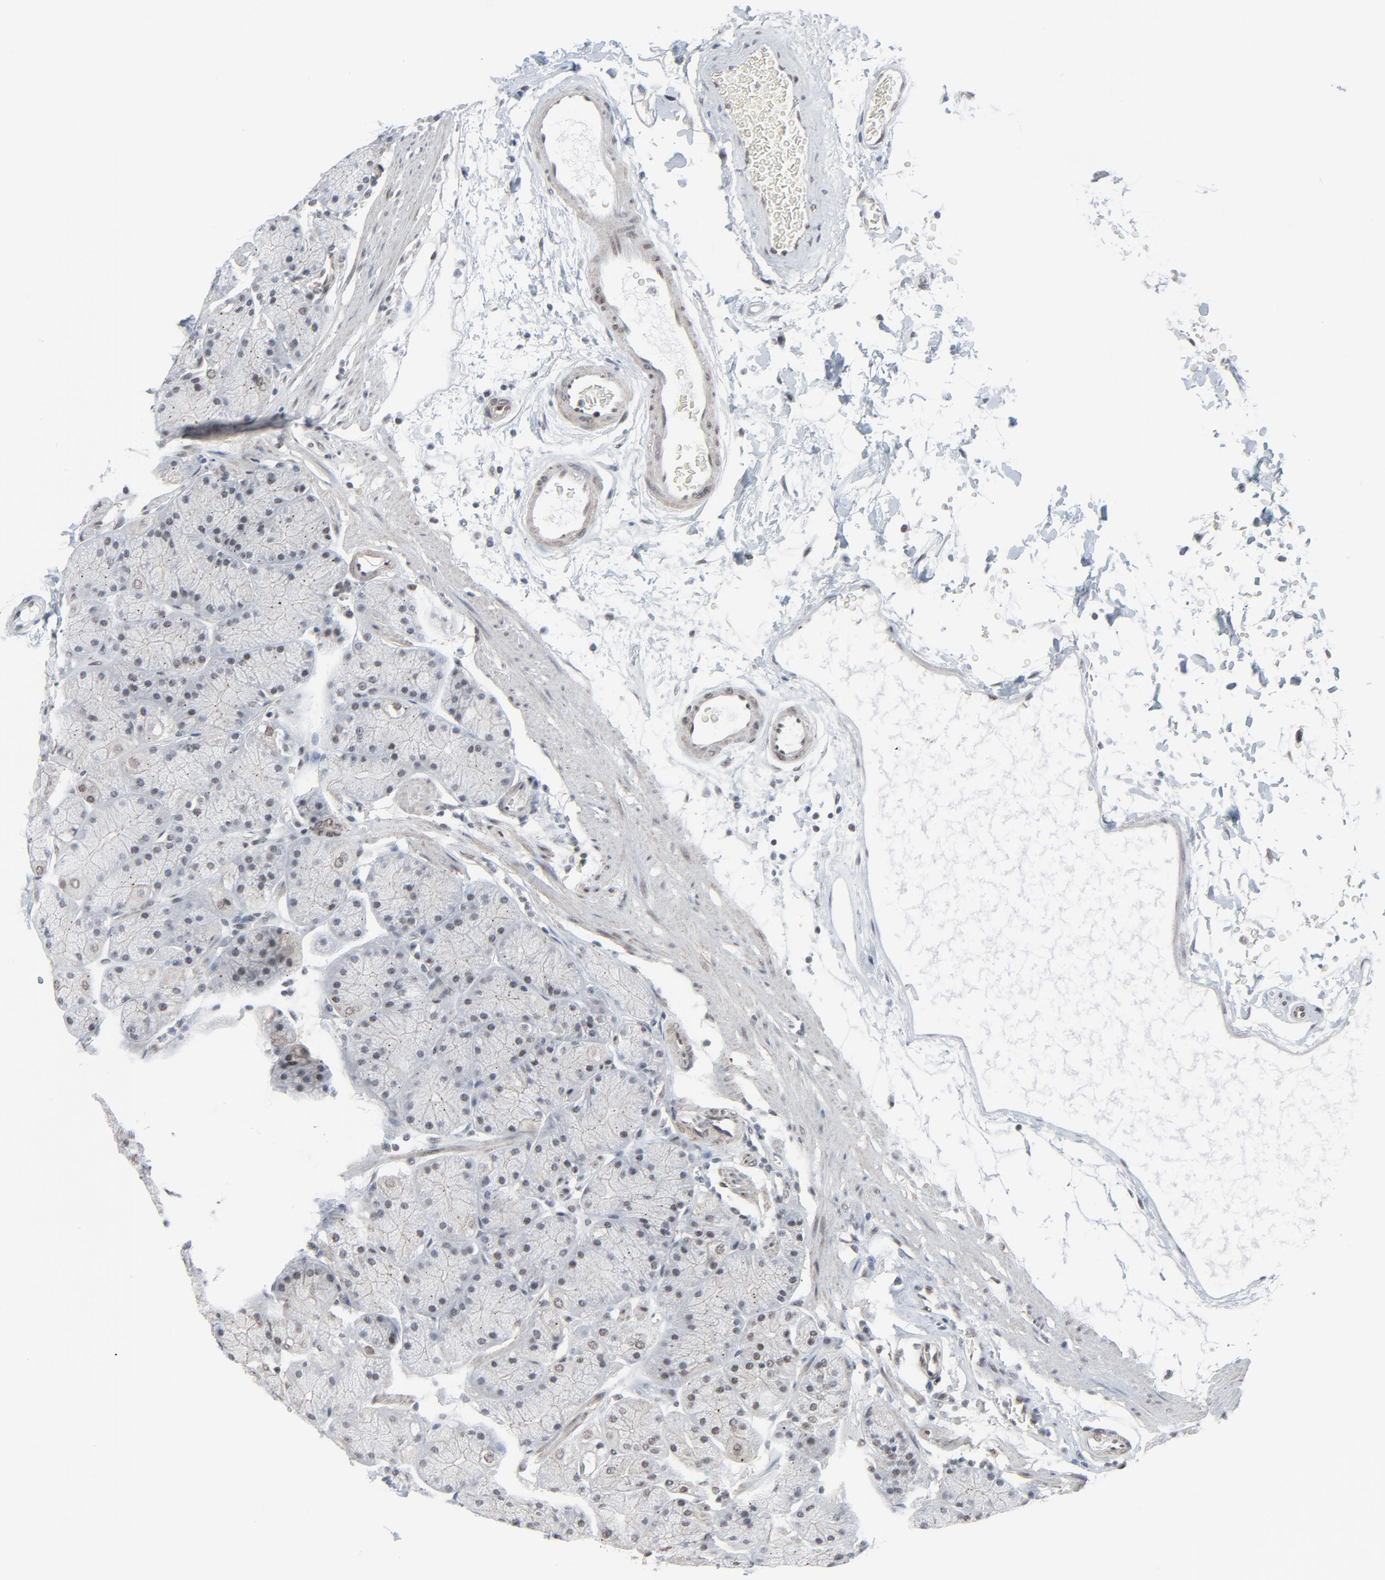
{"staining": {"intensity": "moderate", "quantity": "25%-75%", "location": "nuclear"}, "tissue": "stomach", "cell_type": "Glandular cells", "image_type": "normal", "snomed": [{"axis": "morphology", "description": "Normal tissue, NOS"}, {"axis": "topography", "description": "Stomach, upper"}, {"axis": "topography", "description": "Stomach"}], "caption": "High-magnification brightfield microscopy of benign stomach stained with DAB (3,3'-diaminobenzidine) (brown) and counterstained with hematoxylin (blue). glandular cells exhibit moderate nuclear expression is identified in approximately25%-75% of cells. (DAB = brown stain, brightfield microscopy at high magnification).", "gene": "FBXO28", "patient": {"sex": "male", "age": 76}}